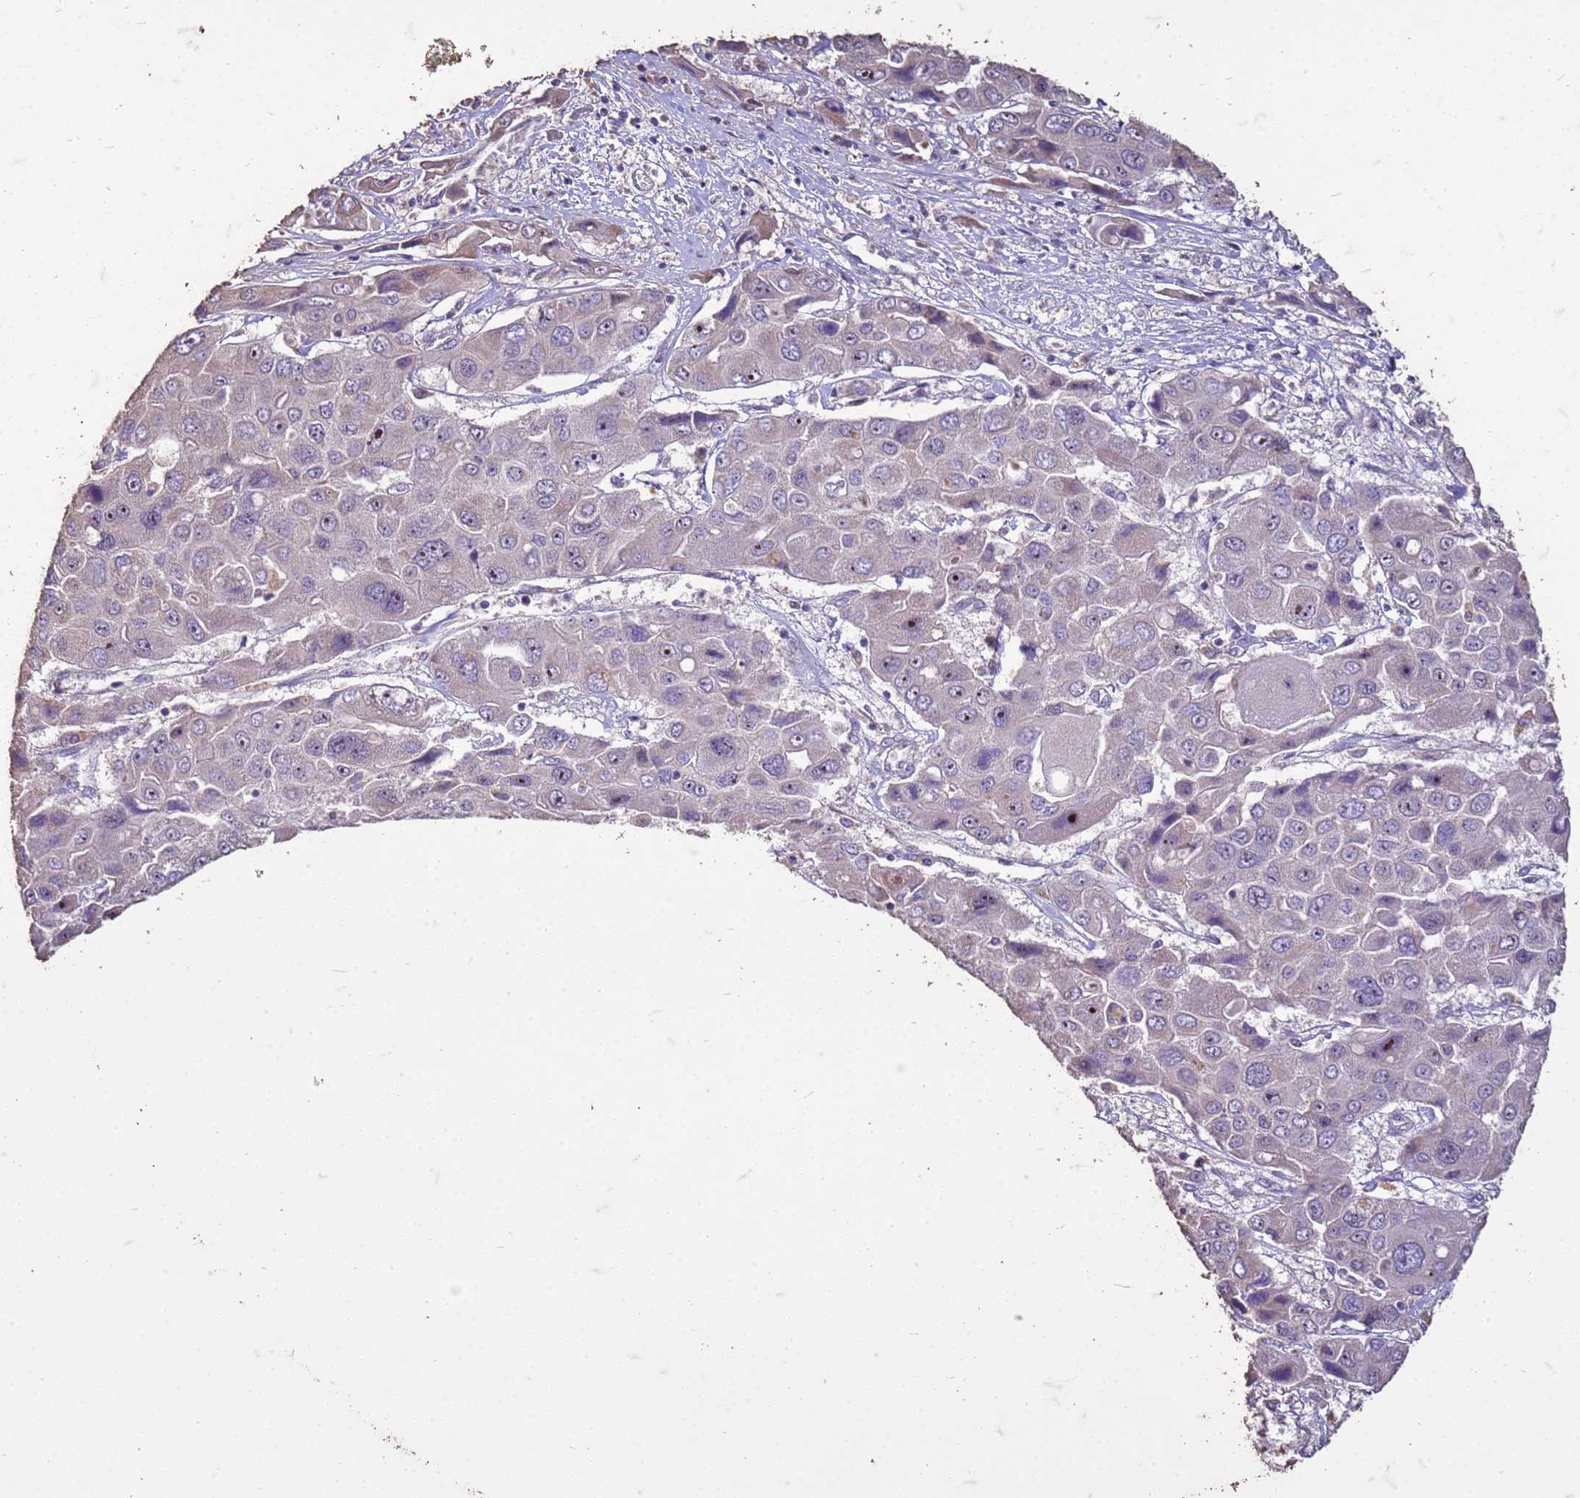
{"staining": {"intensity": "negative", "quantity": "none", "location": "none"}, "tissue": "liver cancer", "cell_type": "Tumor cells", "image_type": "cancer", "snomed": [{"axis": "morphology", "description": "Cholangiocarcinoma"}, {"axis": "topography", "description": "Liver"}], "caption": "This is a photomicrograph of immunohistochemistry staining of liver cancer (cholangiocarcinoma), which shows no positivity in tumor cells.", "gene": "FAM184B", "patient": {"sex": "male", "age": 67}}